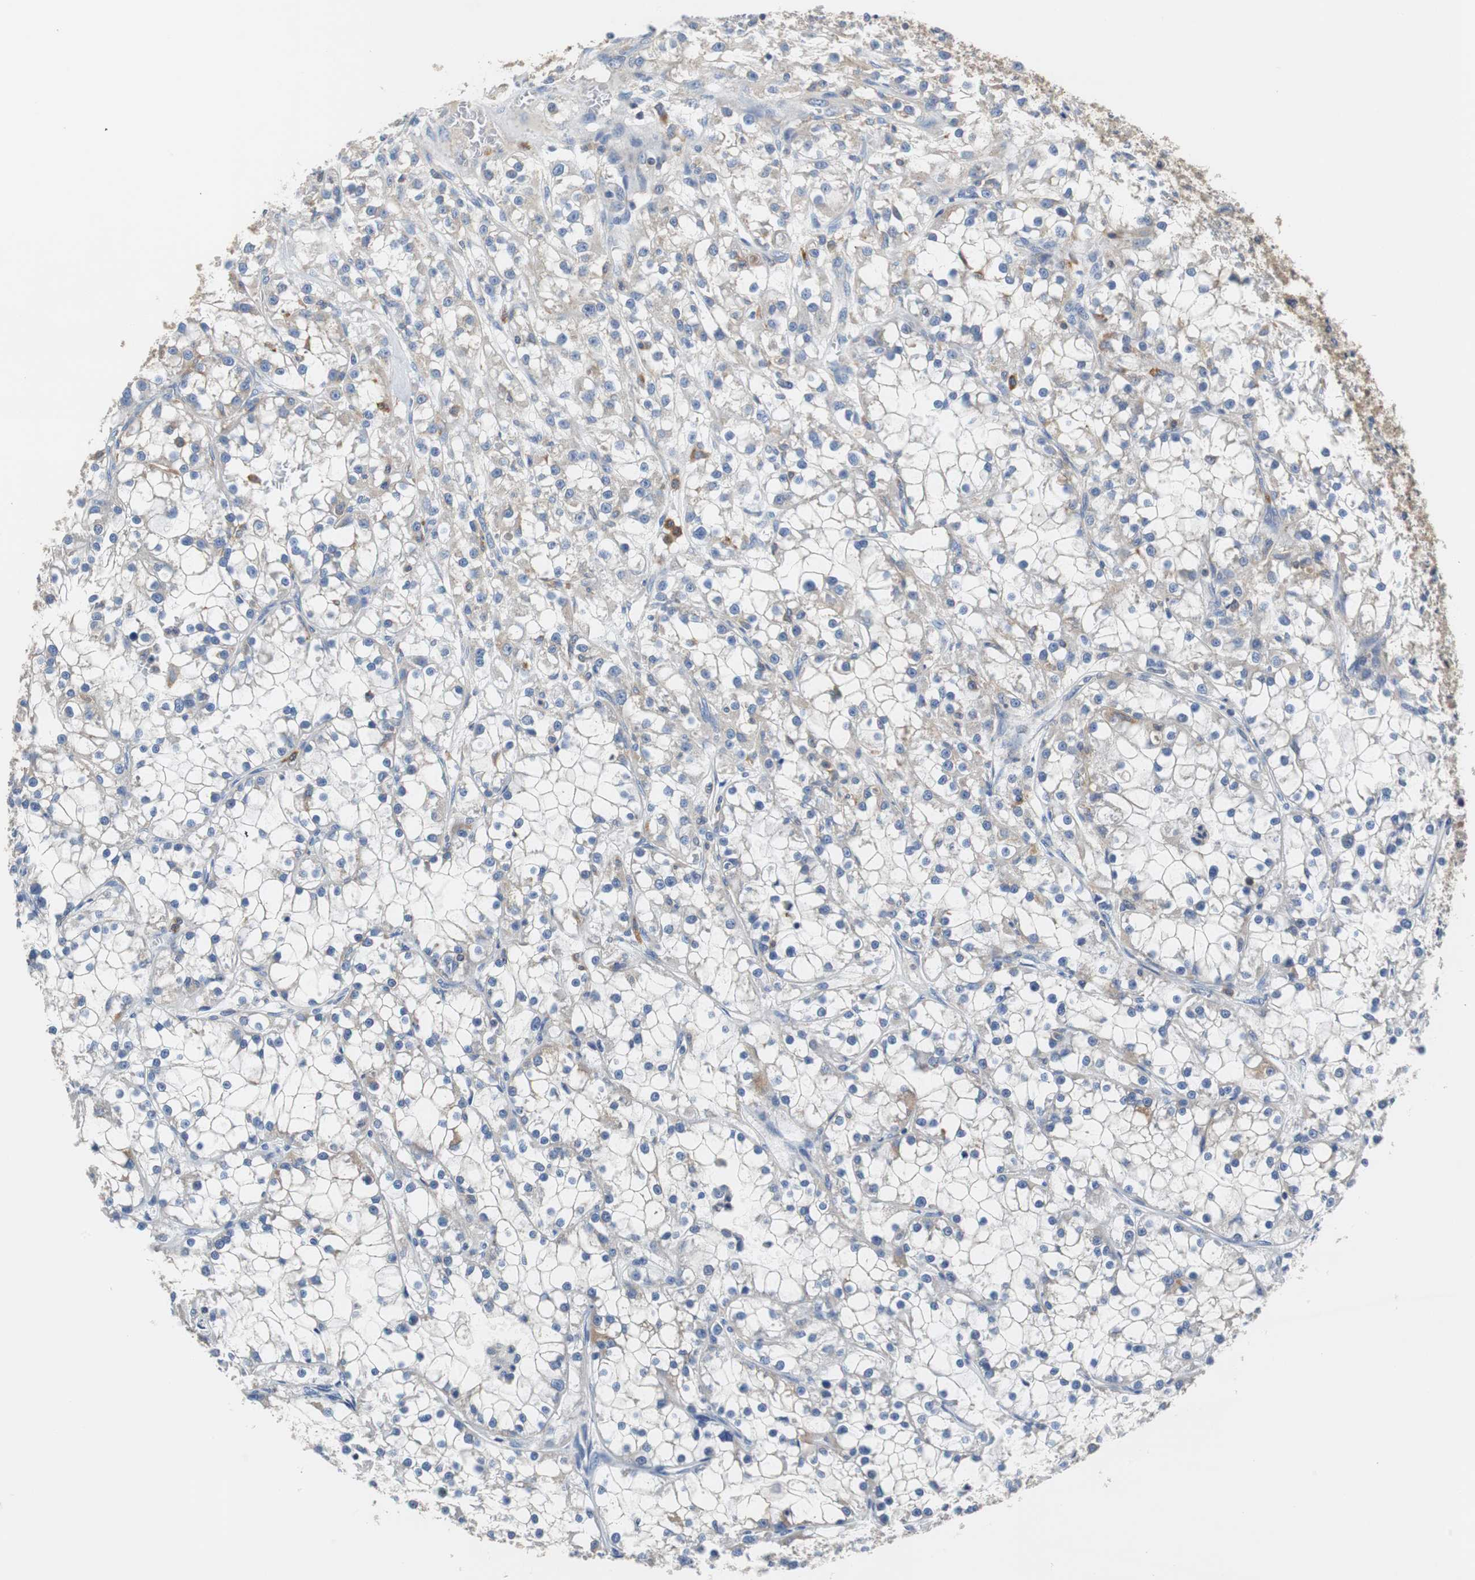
{"staining": {"intensity": "negative", "quantity": "none", "location": "none"}, "tissue": "renal cancer", "cell_type": "Tumor cells", "image_type": "cancer", "snomed": [{"axis": "morphology", "description": "Adenocarcinoma, NOS"}, {"axis": "topography", "description": "Kidney"}], "caption": "There is no significant positivity in tumor cells of renal cancer (adenocarcinoma).", "gene": "VAMP8", "patient": {"sex": "female", "age": 52}}